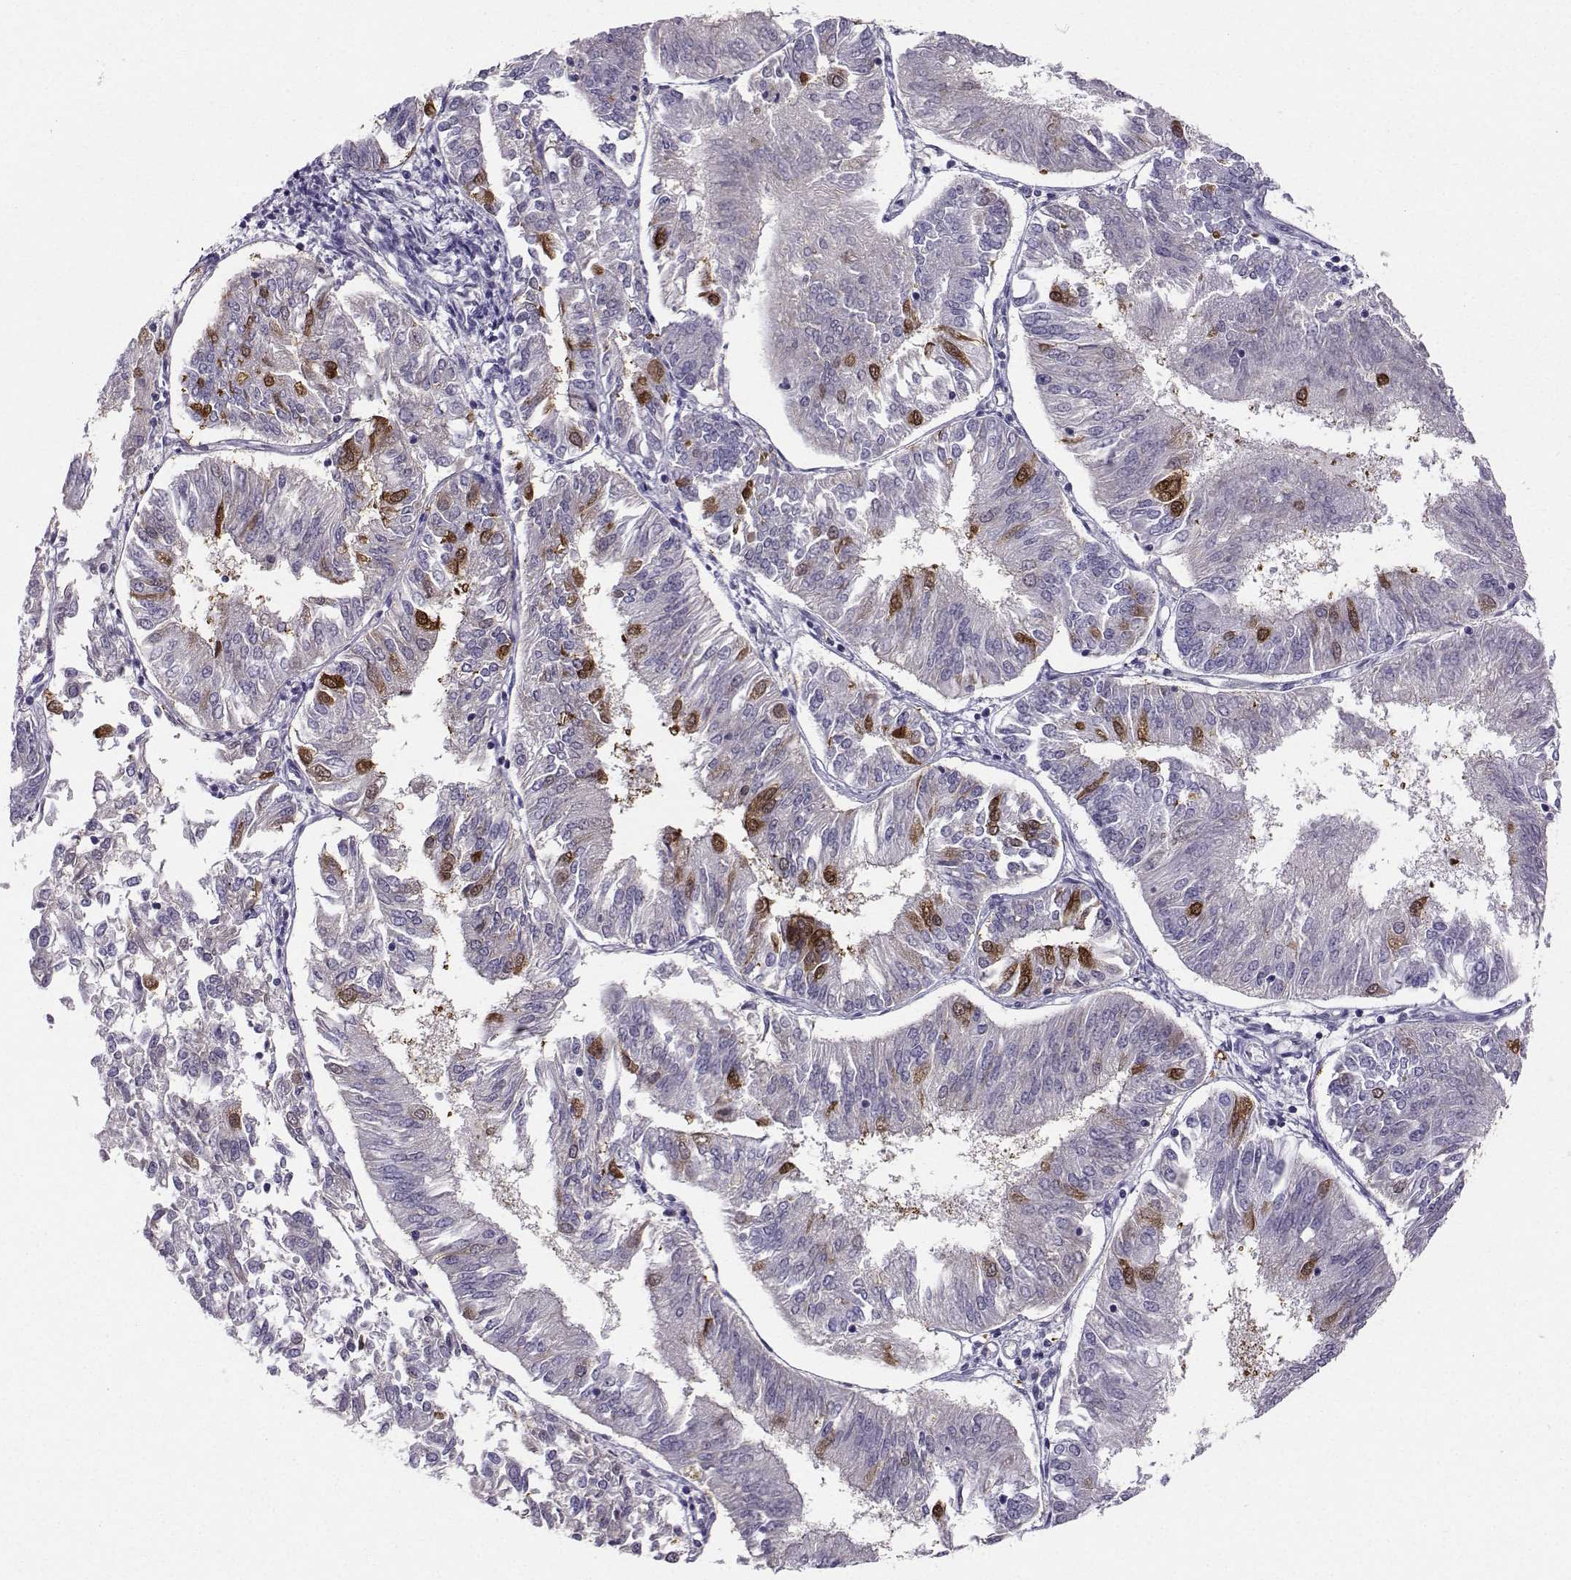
{"staining": {"intensity": "strong", "quantity": "<25%", "location": "cytoplasmic/membranous"}, "tissue": "endometrial cancer", "cell_type": "Tumor cells", "image_type": "cancer", "snomed": [{"axis": "morphology", "description": "Adenocarcinoma, NOS"}, {"axis": "topography", "description": "Endometrium"}], "caption": "A brown stain shows strong cytoplasmic/membranous positivity of a protein in human endometrial cancer tumor cells.", "gene": "NQO1", "patient": {"sex": "female", "age": 58}}